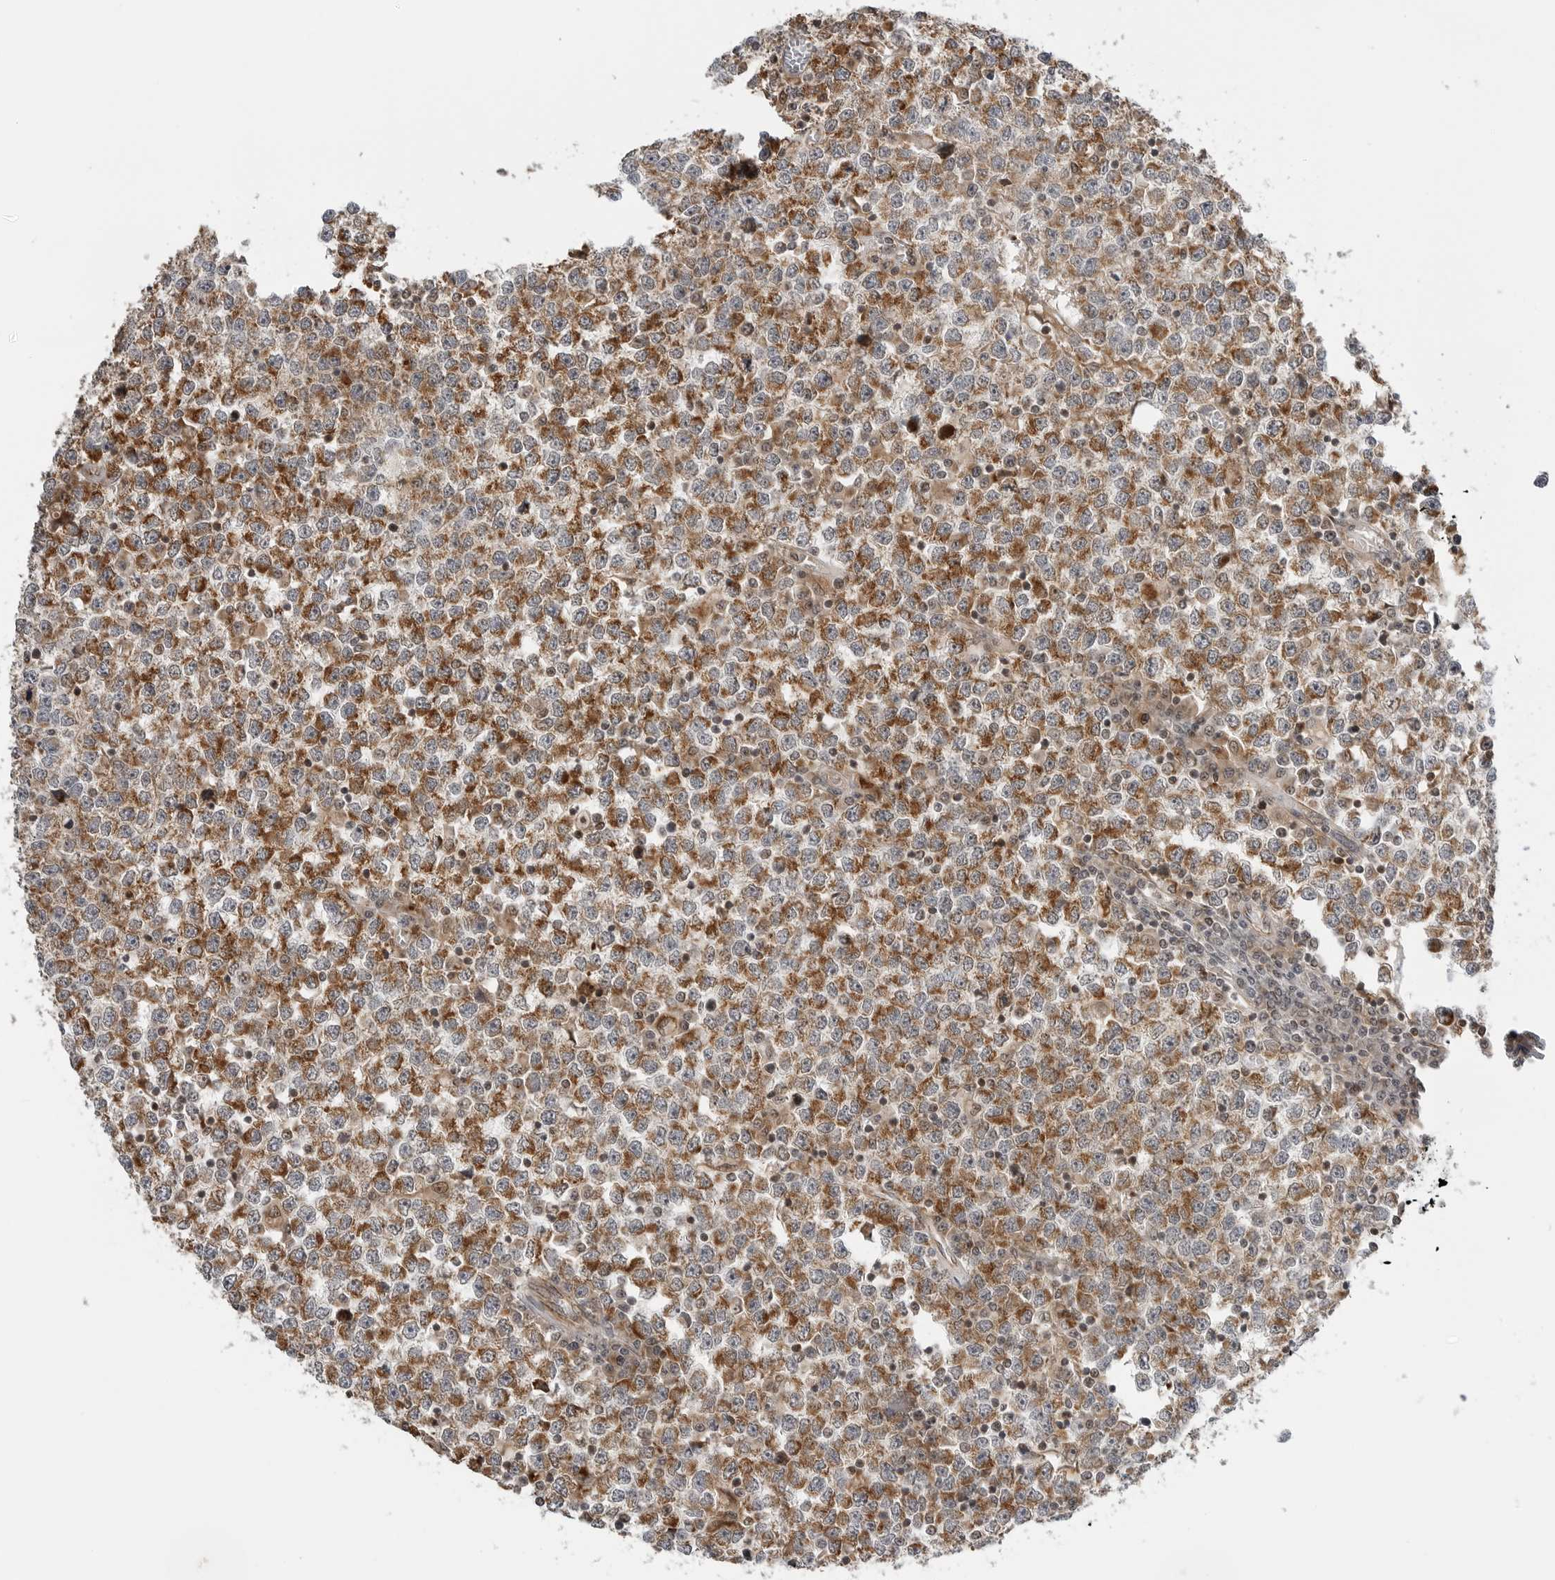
{"staining": {"intensity": "moderate", "quantity": ">75%", "location": "cytoplasmic/membranous"}, "tissue": "testis cancer", "cell_type": "Tumor cells", "image_type": "cancer", "snomed": [{"axis": "morphology", "description": "Seminoma, NOS"}, {"axis": "topography", "description": "Testis"}], "caption": "Protein staining of testis cancer tissue displays moderate cytoplasmic/membranous staining in approximately >75% of tumor cells. Nuclei are stained in blue.", "gene": "PEX2", "patient": {"sex": "male", "age": 65}}